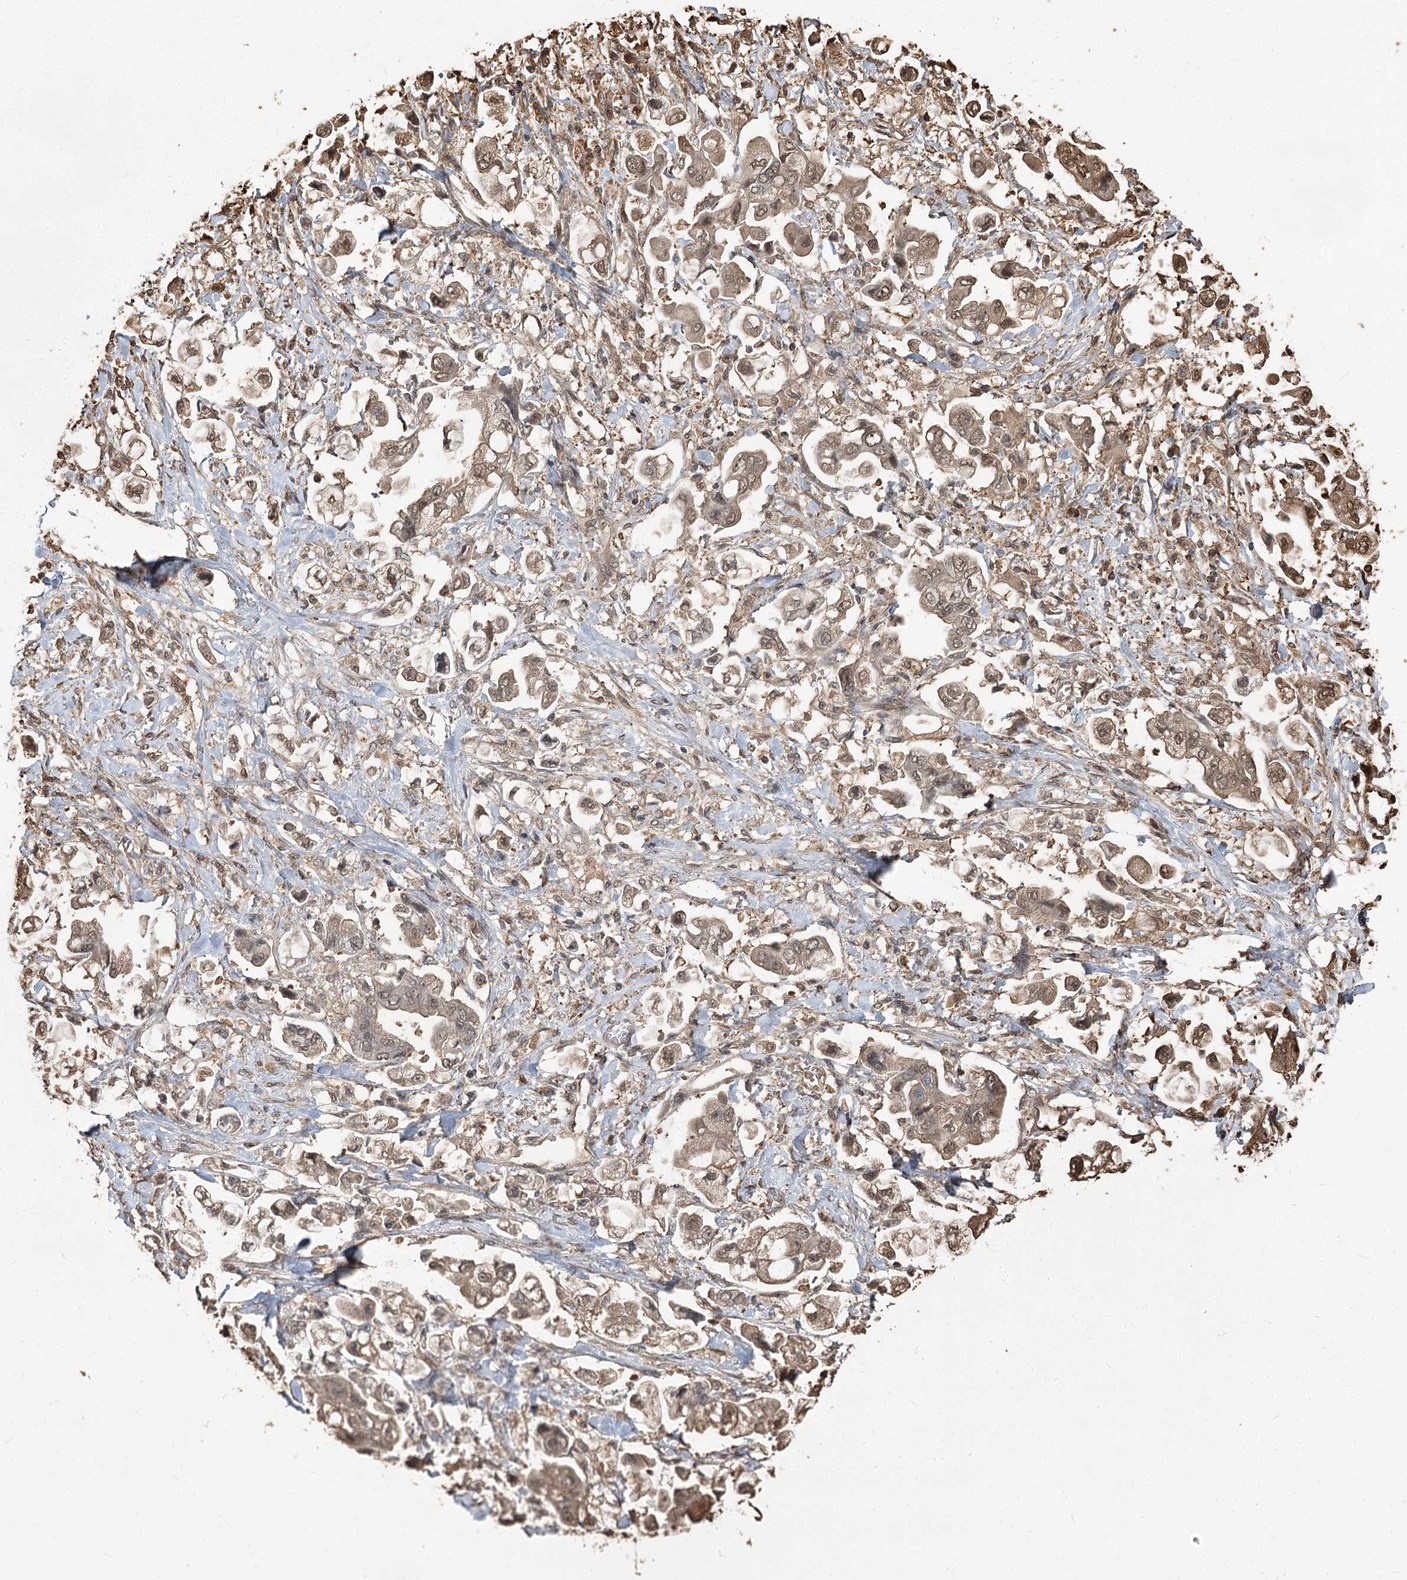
{"staining": {"intensity": "moderate", "quantity": ">75%", "location": "cytoplasmic/membranous,nuclear"}, "tissue": "stomach cancer", "cell_type": "Tumor cells", "image_type": "cancer", "snomed": [{"axis": "morphology", "description": "Adenocarcinoma, NOS"}, {"axis": "topography", "description": "Stomach"}], "caption": "Stomach adenocarcinoma tissue exhibits moderate cytoplasmic/membranous and nuclear staining in about >75% of tumor cells The protein is shown in brown color, while the nuclei are stained blue.", "gene": "PLCH1", "patient": {"sex": "male", "age": 62}}